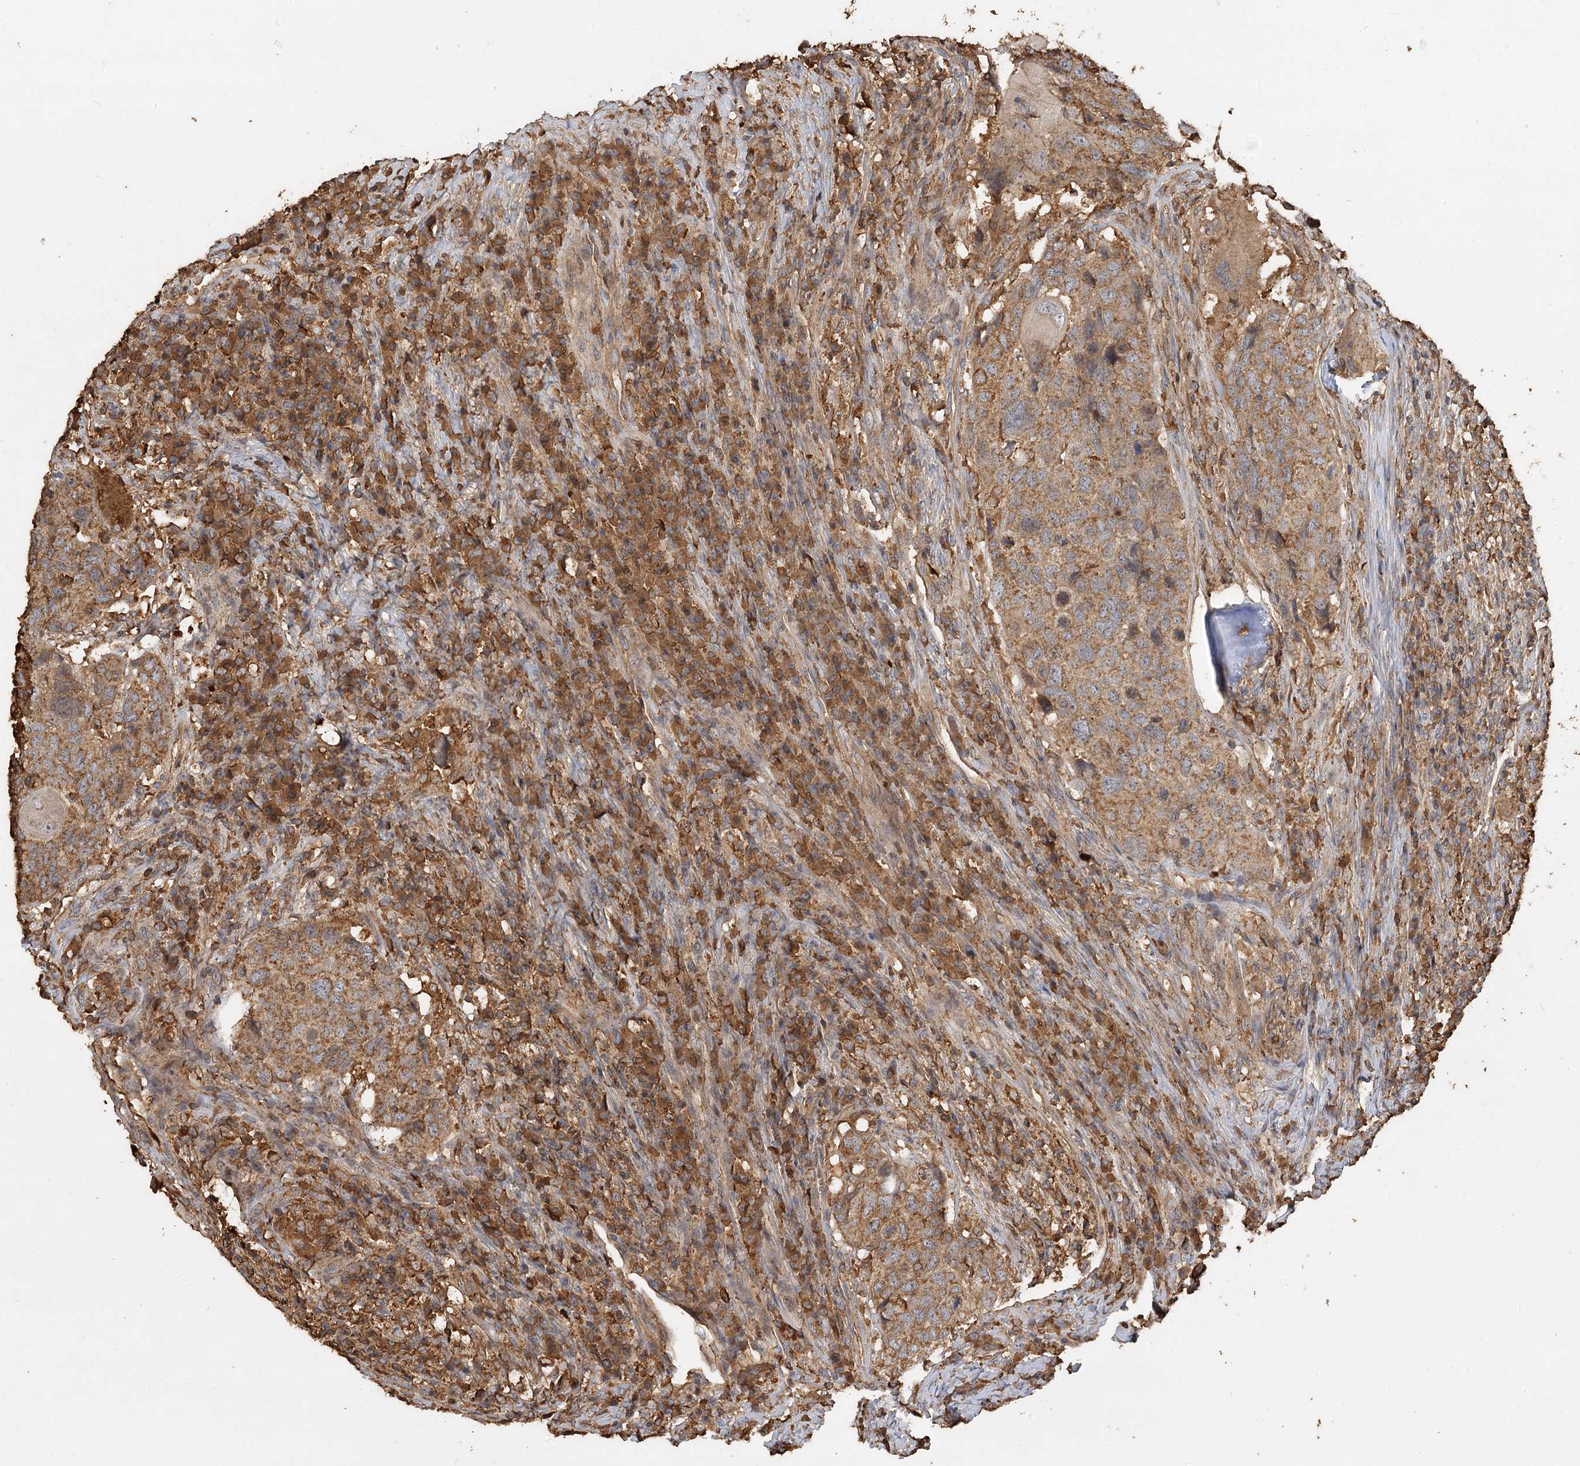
{"staining": {"intensity": "moderate", "quantity": ">75%", "location": "cytoplasmic/membranous"}, "tissue": "head and neck cancer", "cell_type": "Tumor cells", "image_type": "cancer", "snomed": [{"axis": "morphology", "description": "Squamous cell carcinoma, NOS"}, {"axis": "topography", "description": "Head-Neck"}], "caption": "Protein expression analysis of human head and neck cancer reveals moderate cytoplasmic/membranous expression in about >75% of tumor cells.", "gene": "PIK3C2A", "patient": {"sex": "male", "age": 66}}